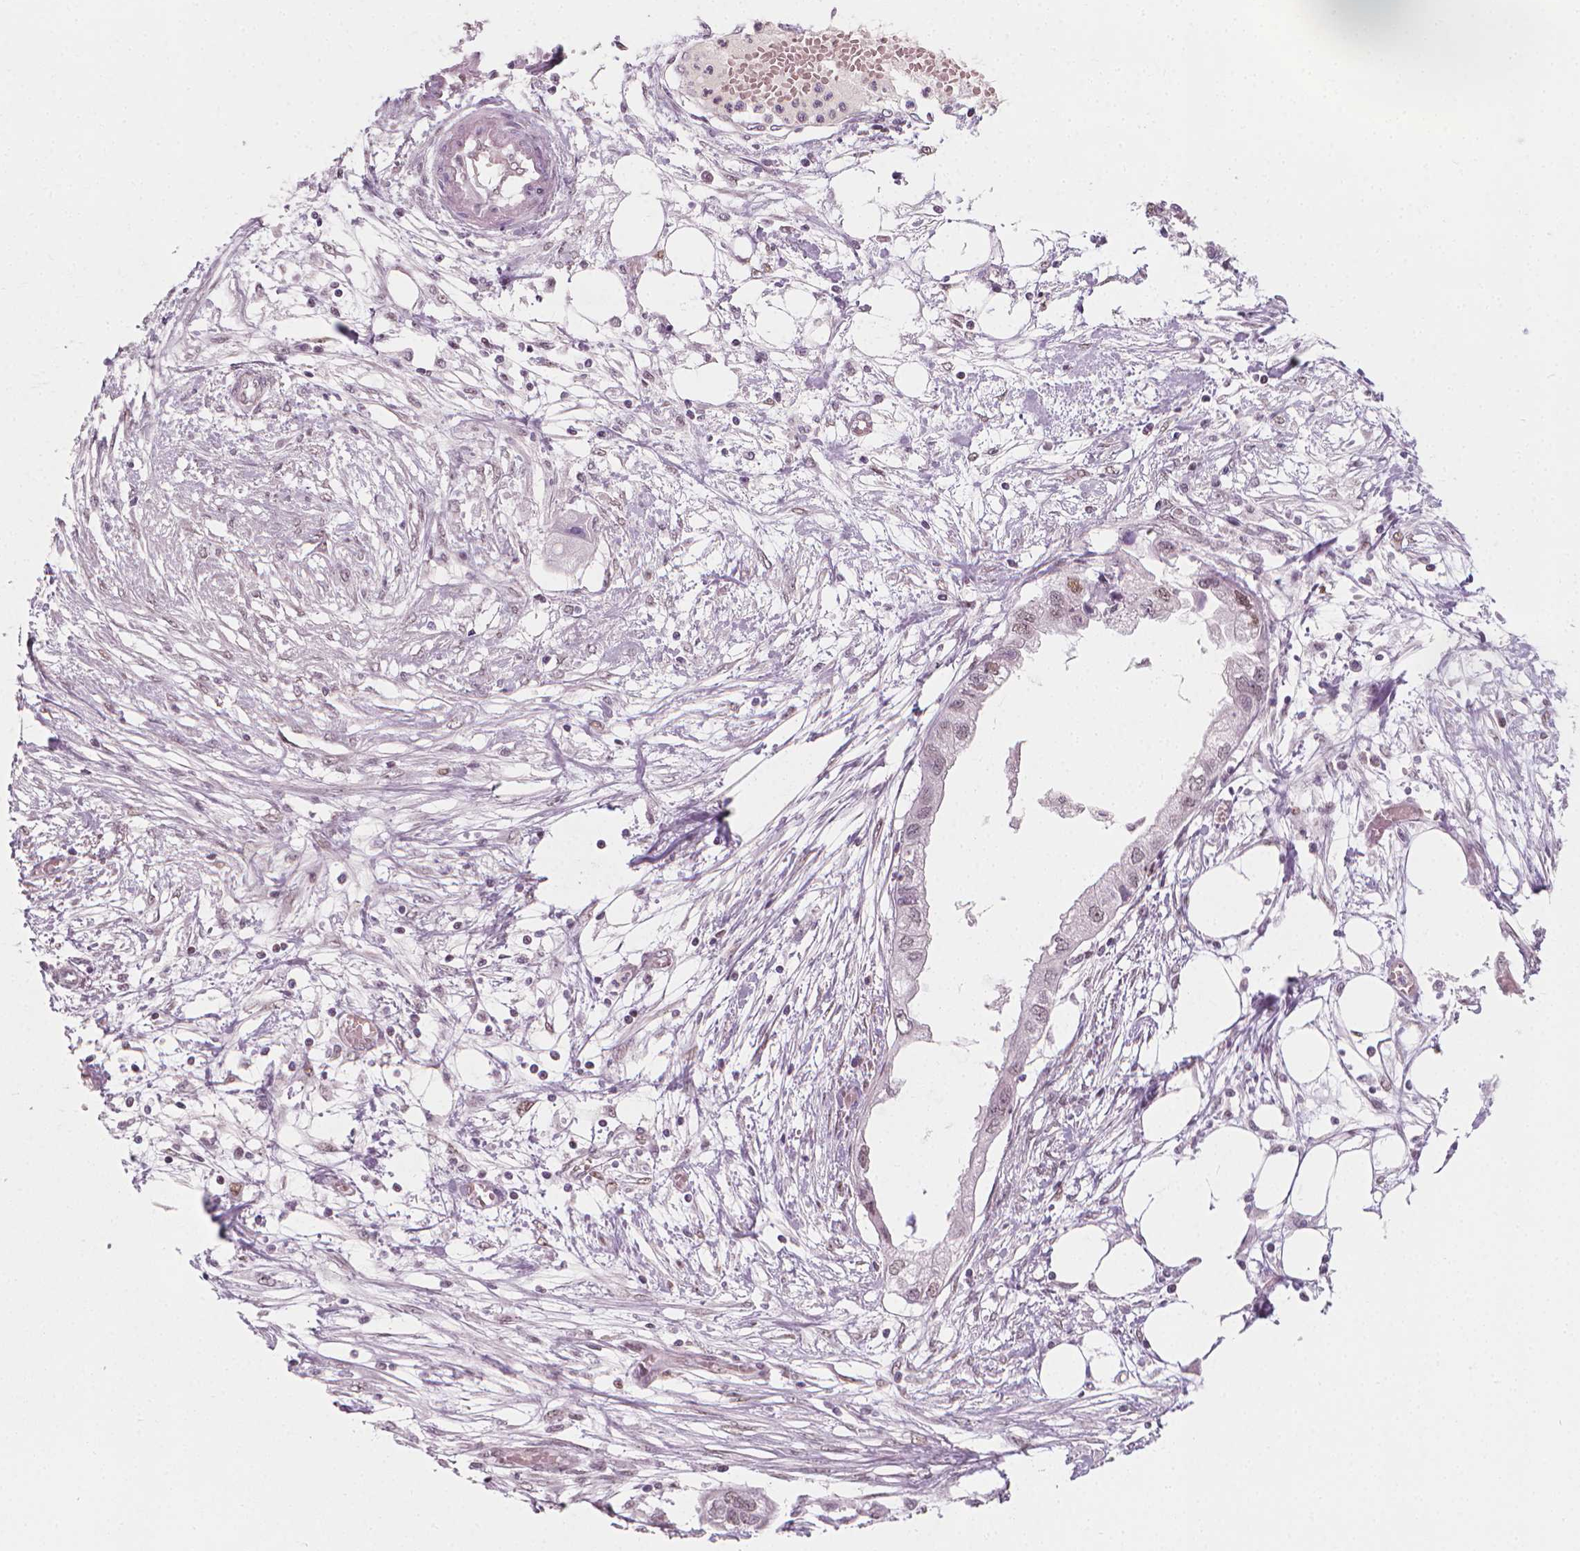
{"staining": {"intensity": "weak", "quantity": "<25%", "location": "nuclear"}, "tissue": "endometrial cancer", "cell_type": "Tumor cells", "image_type": "cancer", "snomed": [{"axis": "morphology", "description": "Adenocarcinoma, NOS"}, {"axis": "morphology", "description": "Adenocarcinoma, metastatic, NOS"}, {"axis": "topography", "description": "Adipose tissue"}, {"axis": "topography", "description": "Endometrium"}], "caption": "There is no significant positivity in tumor cells of endometrial cancer. The staining is performed using DAB (3,3'-diaminobenzidine) brown chromogen with nuclei counter-stained in using hematoxylin.", "gene": "CDKN1C", "patient": {"sex": "female", "age": 67}}